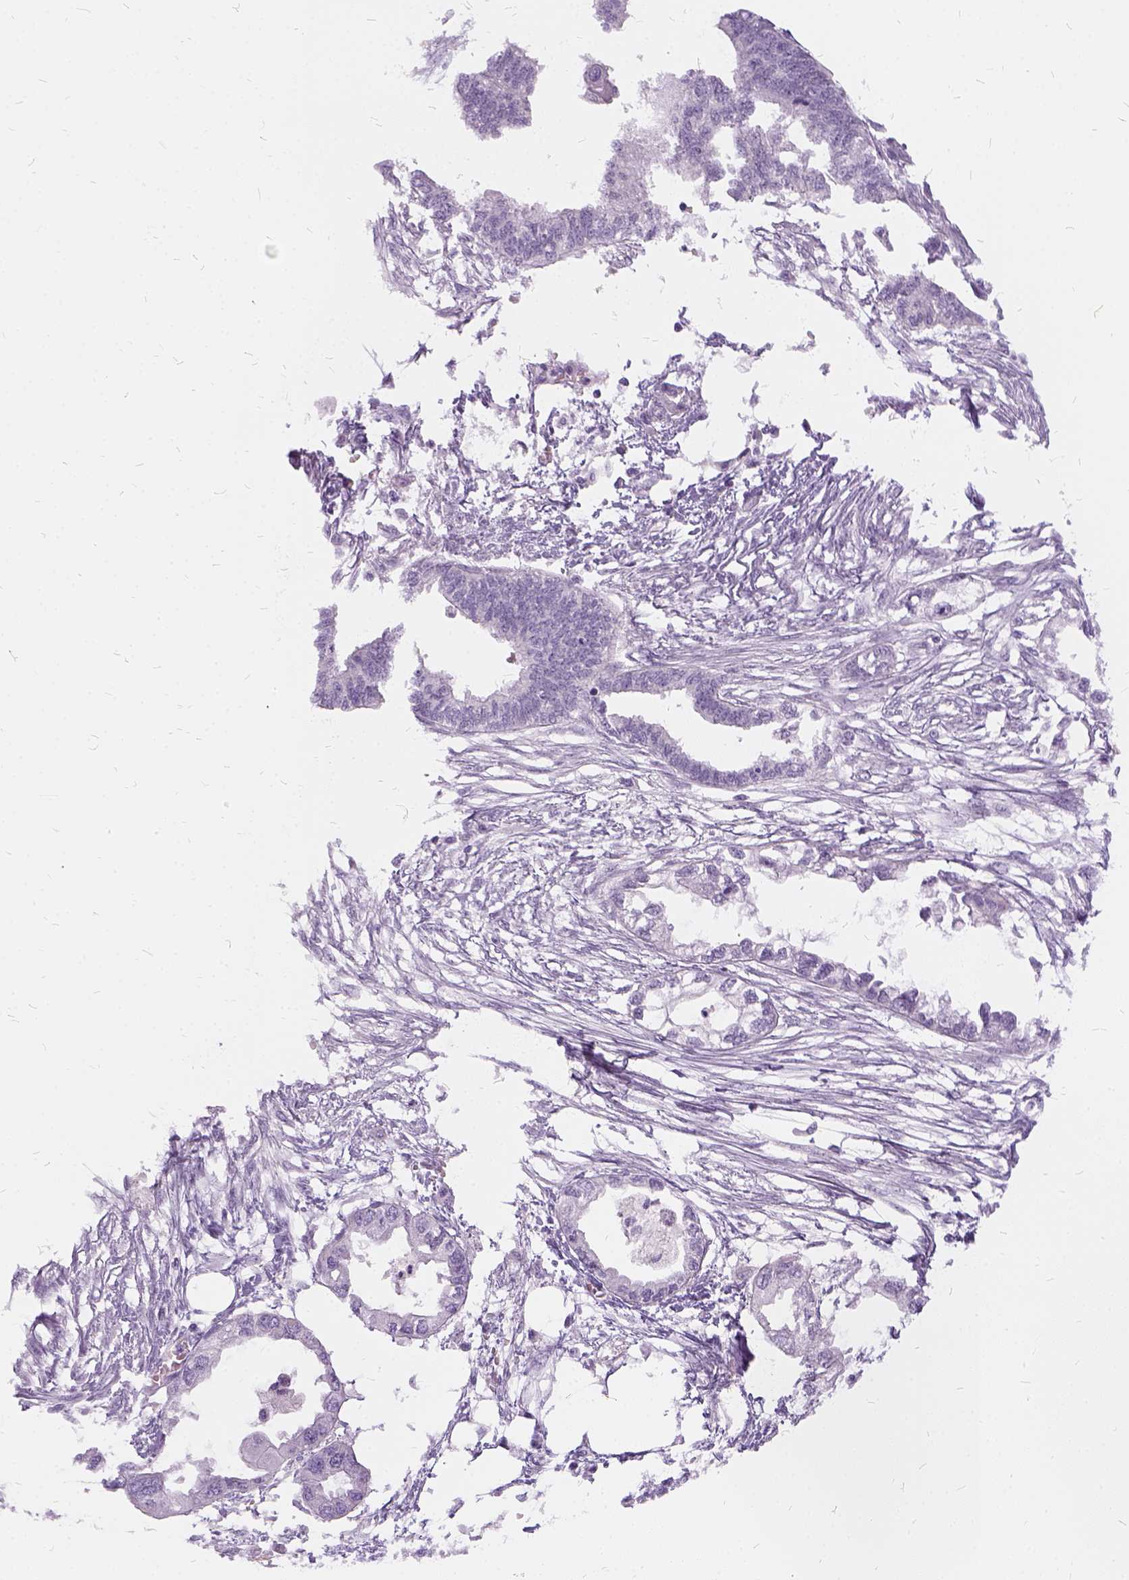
{"staining": {"intensity": "negative", "quantity": "none", "location": "none"}, "tissue": "endometrial cancer", "cell_type": "Tumor cells", "image_type": "cancer", "snomed": [{"axis": "morphology", "description": "Adenocarcinoma, NOS"}, {"axis": "morphology", "description": "Adenocarcinoma, metastatic, NOS"}, {"axis": "topography", "description": "Adipose tissue"}, {"axis": "topography", "description": "Endometrium"}], "caption": "Immunohistochemical staining of metastatic adenocarcinoma (endometrial) demonstrates no significant staining in tumor cells.", "gene": "FDX1", "patient": {"sex": "female", "age": 67}}